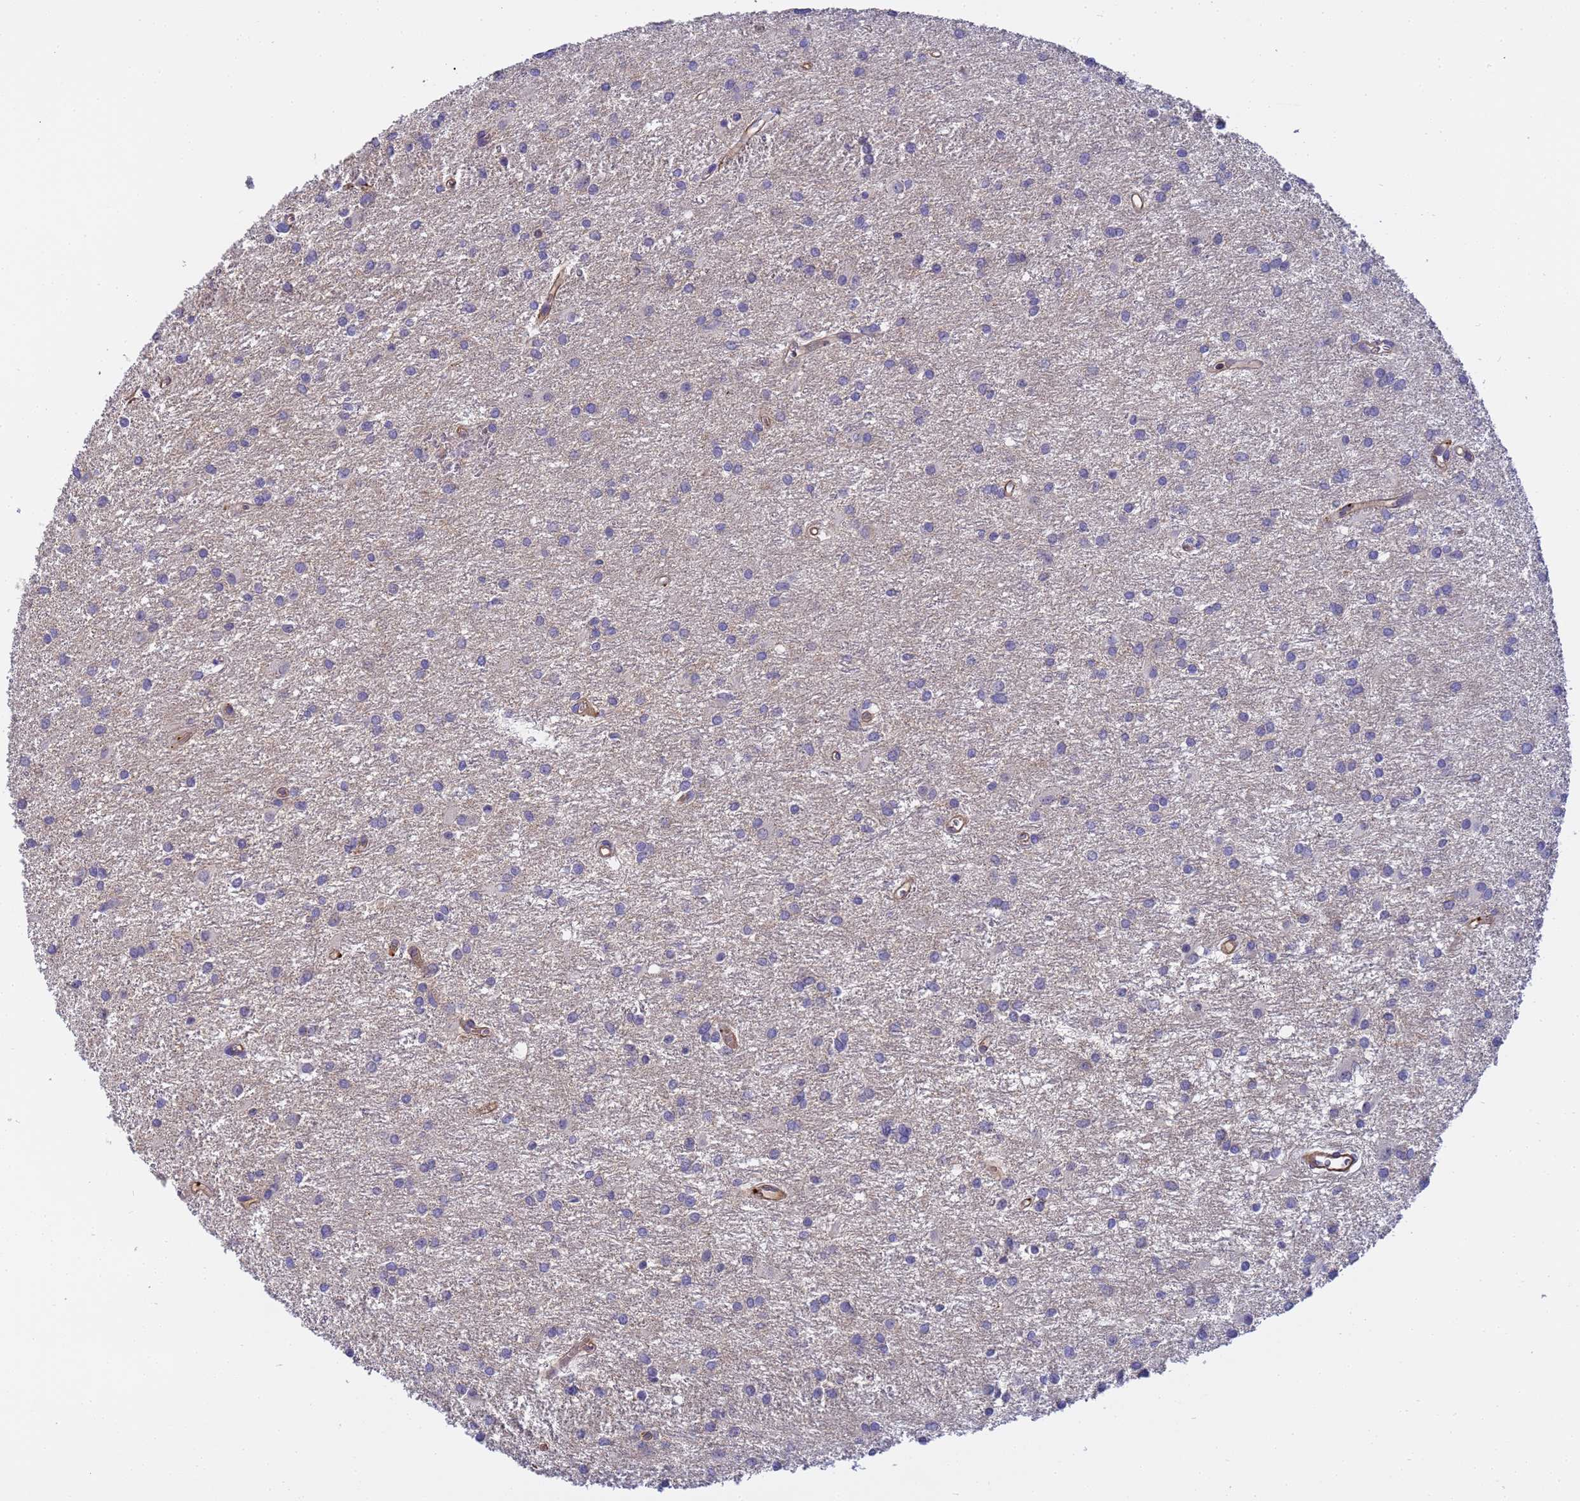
{"staining": {"intensity": "negative", "quantity": "none", "location": "none"}, "tissue": "glioma", "cell_type": "Tumor cells", "image_type": "cancer", "snomed": [{"axis": "morphology", "description": "Glioma, malignant, High grade"}, {"axis": "topography", "description": "Brain"}], "caption": "The immunohistochemistry photomicrograph has no significant positivity in tumor cells of malignant glioma (high-grade) tissue.", "gene": "MYL12A", "patient": {"sex": "female", "age": 50}}